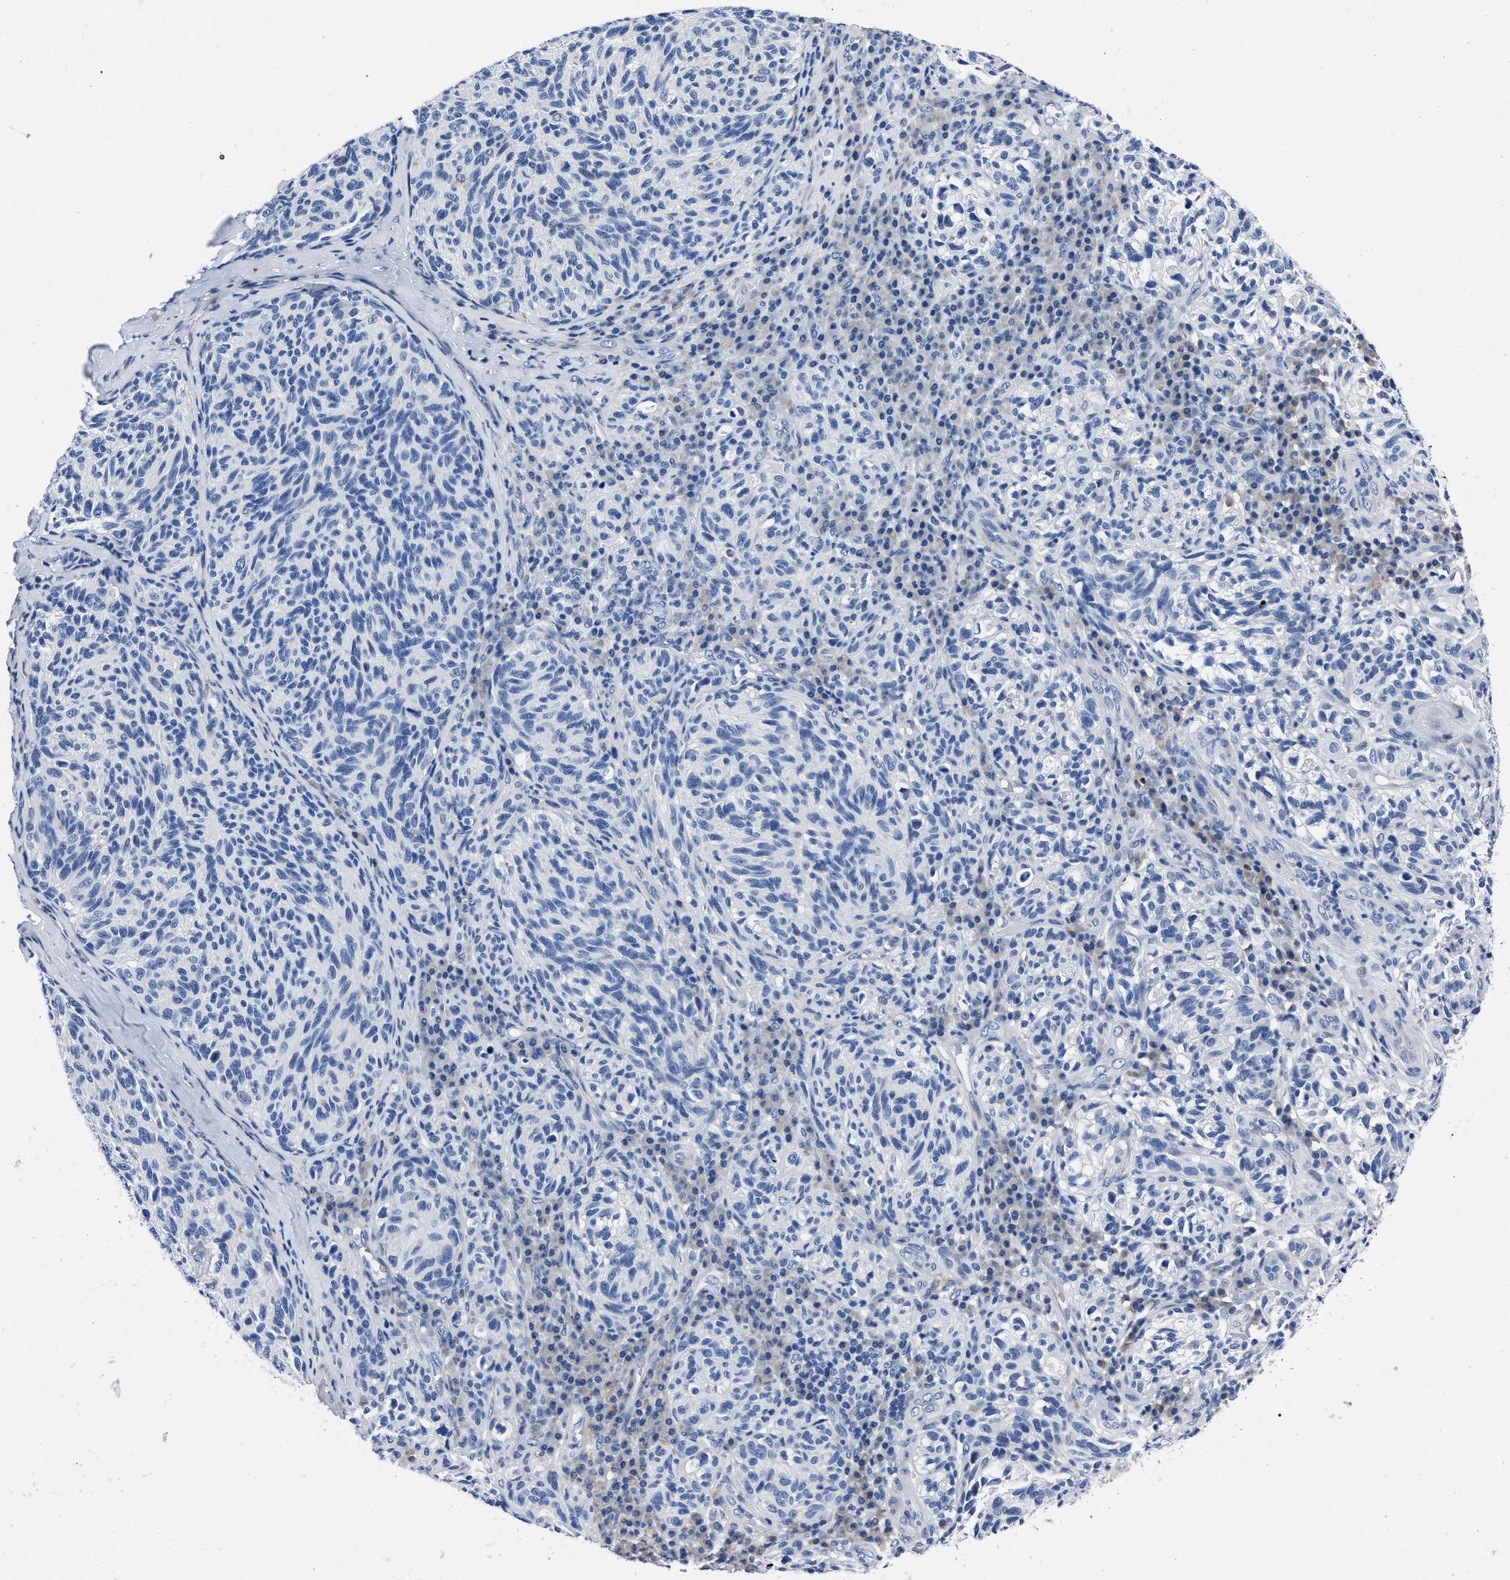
{"staining": {"intensity": "negative", "quantity": "none", "location": "none"}, "tissue": "melanoma", "cell_type": "Tumor cells", "image_type": "cancer", "snomed": [{"axis": "morphology", "description": "Malignant melanoma, NOS"}, {"axis": "topography", "description": "Skin"}], "caption": "A high-resolution micrograph shows IHC staining of malignant melanoma, which demonstrates no significant staining in tumor cells. (Brightfield microscopy of DAB (3,3'-diaminobenzidine) immunohistochemistry at high magnification).", "gene": "MOV10L1", "patient": {"sex": "female", "age": 73}}